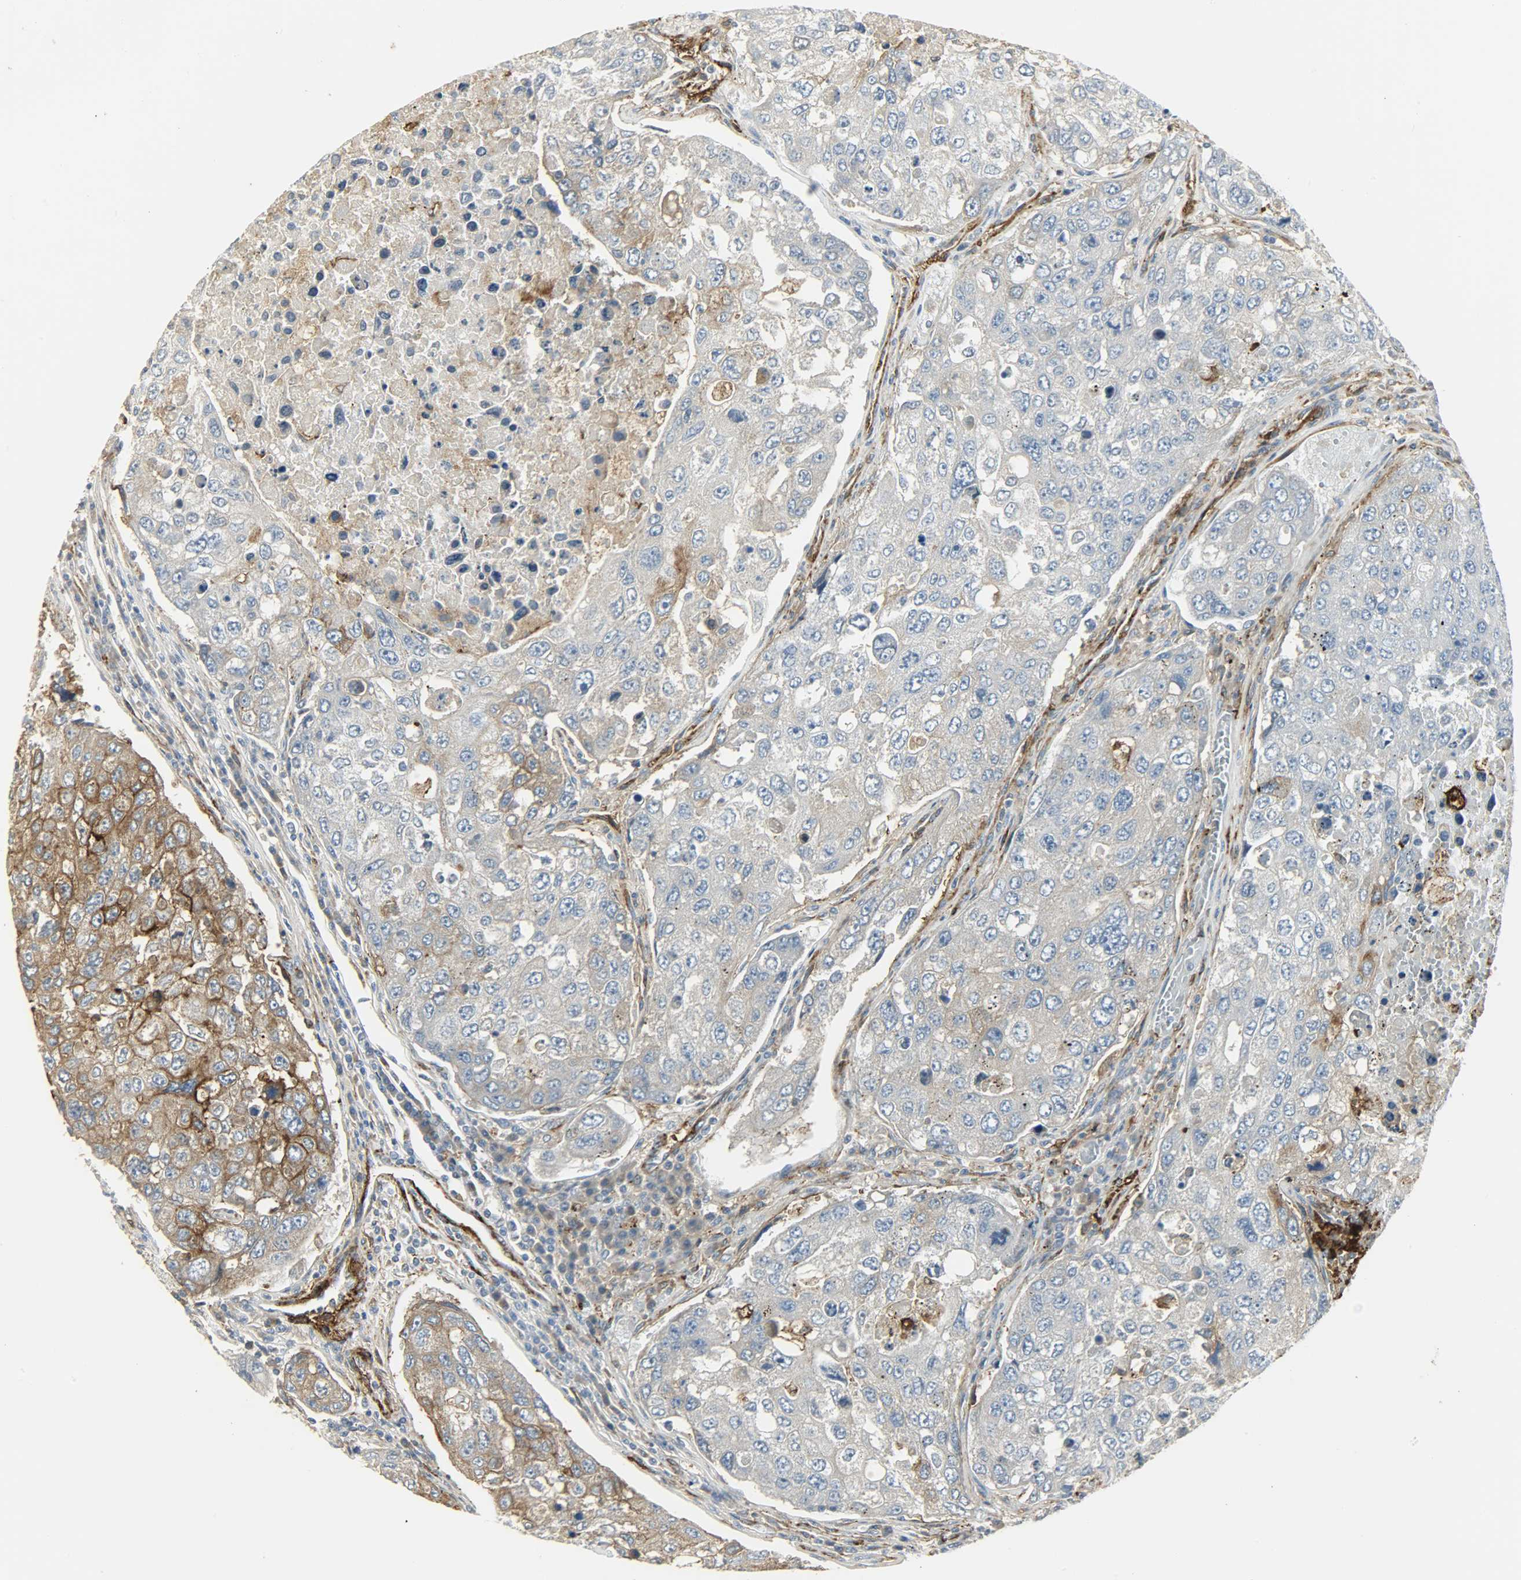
{"staining": {"intensity": "moderate", "quantity": "<25%", "location": "cytoplasmic/membranous"}, "tissue": "urothelial cancer", "cell_type": "Tumor cells", "image_type": "cancer", "snomed": [{"axis": "morphology", "description": "Urothelial carcinoma, High grade"}, {"axis": "topography", "description": "Lymph node"}, {"axis": "topography", "description": "Urinary bladder"}], "caption": "This micrograph displays urothelial cancer stained with immunohistochemistry (IHC) to label a protein in brown. The cytoplasmic/membranous of tumor cells show moderate positivity for the protein. Nuclei are counter-stained blue.", "gene": "ENPEP", "patient": {"sex": "male", "age": 51}}